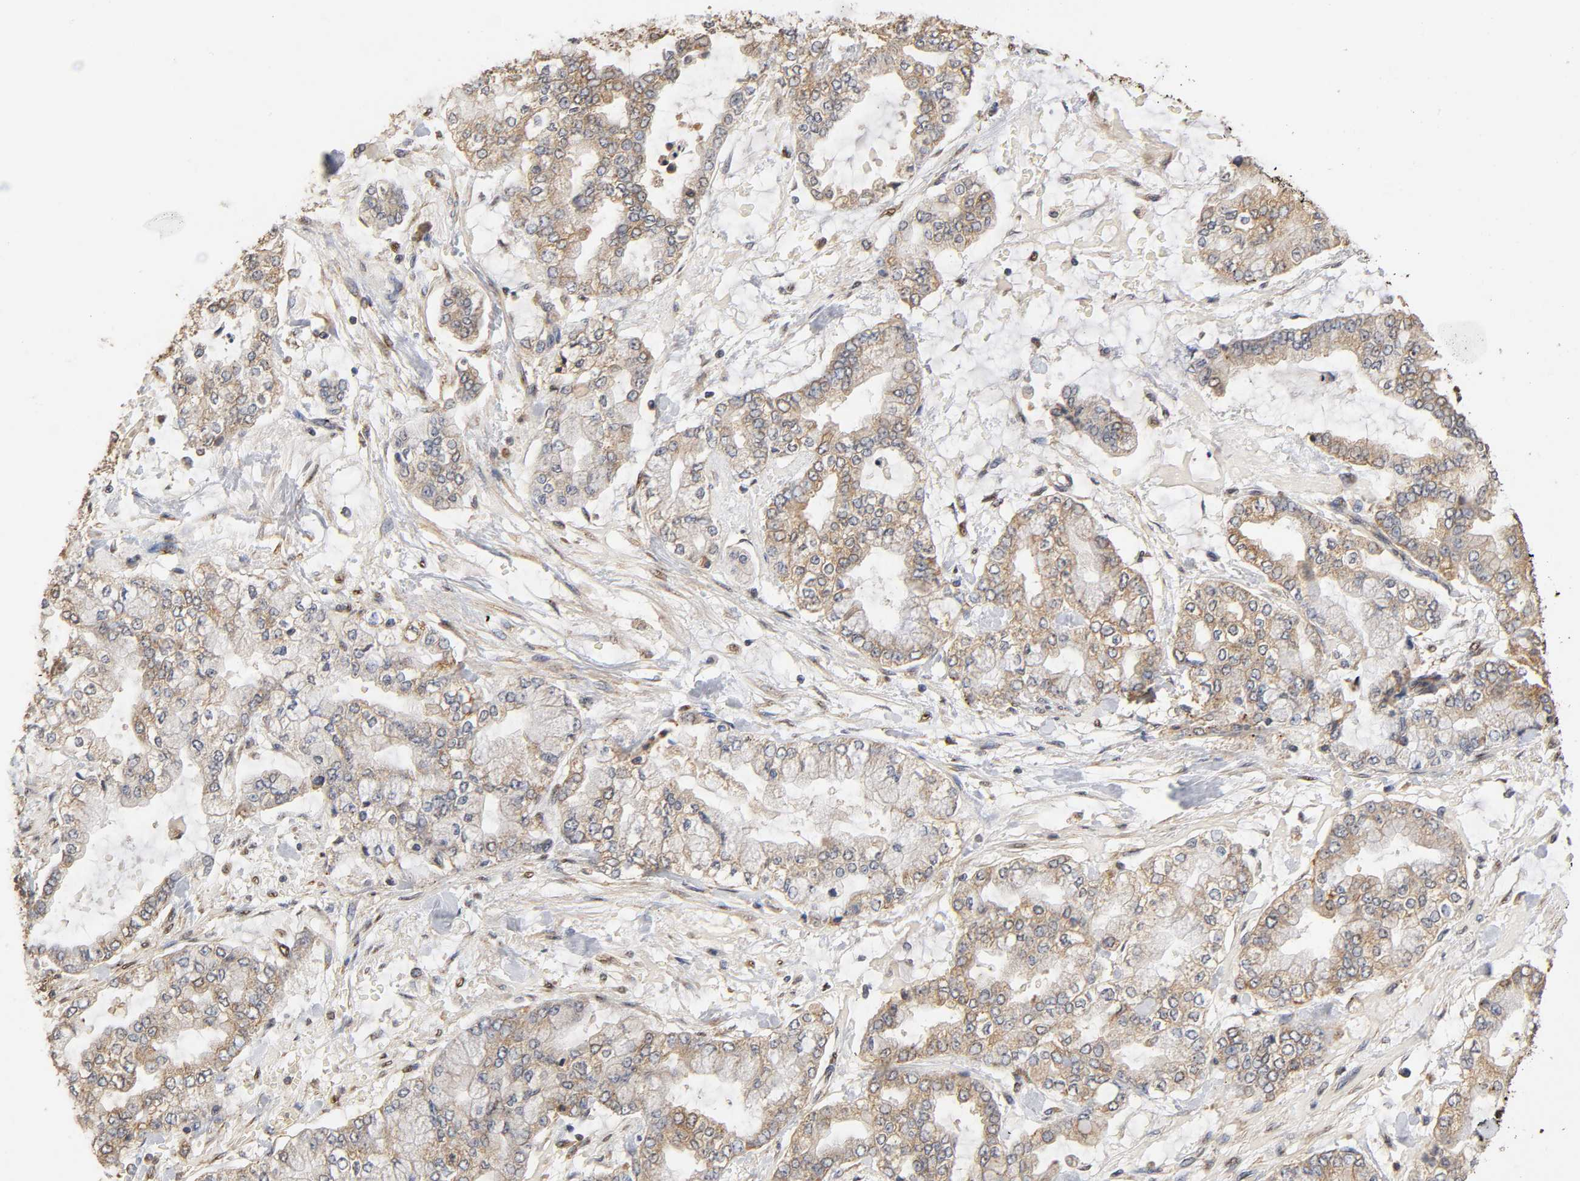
{"staining": {"intensity": "moderate", "quantity": ">75%", "location": "cytoplasmic/membranous"}, "tissue": "stomach cancer", "cell_type": "Tumor cells", "image_type": "cancer", "snomed": [{"axis": "morphology", "description": "Normal tissue, NOS"}, {"axis": "morphology", "description": "Adenocarcinoma, NOS"}, {"axis": "topography", "description": "Stomach, upper"}, {"axis": "topography", "description": "Stomach"}], "caption": "An image of adenocarcinoma (stomach) stained for a protein reveals moderate cytoplasmic/membranous brown staining in tumor cells.", "gene": "PKN1", "patient": {"sex": "male", "age": 76}}